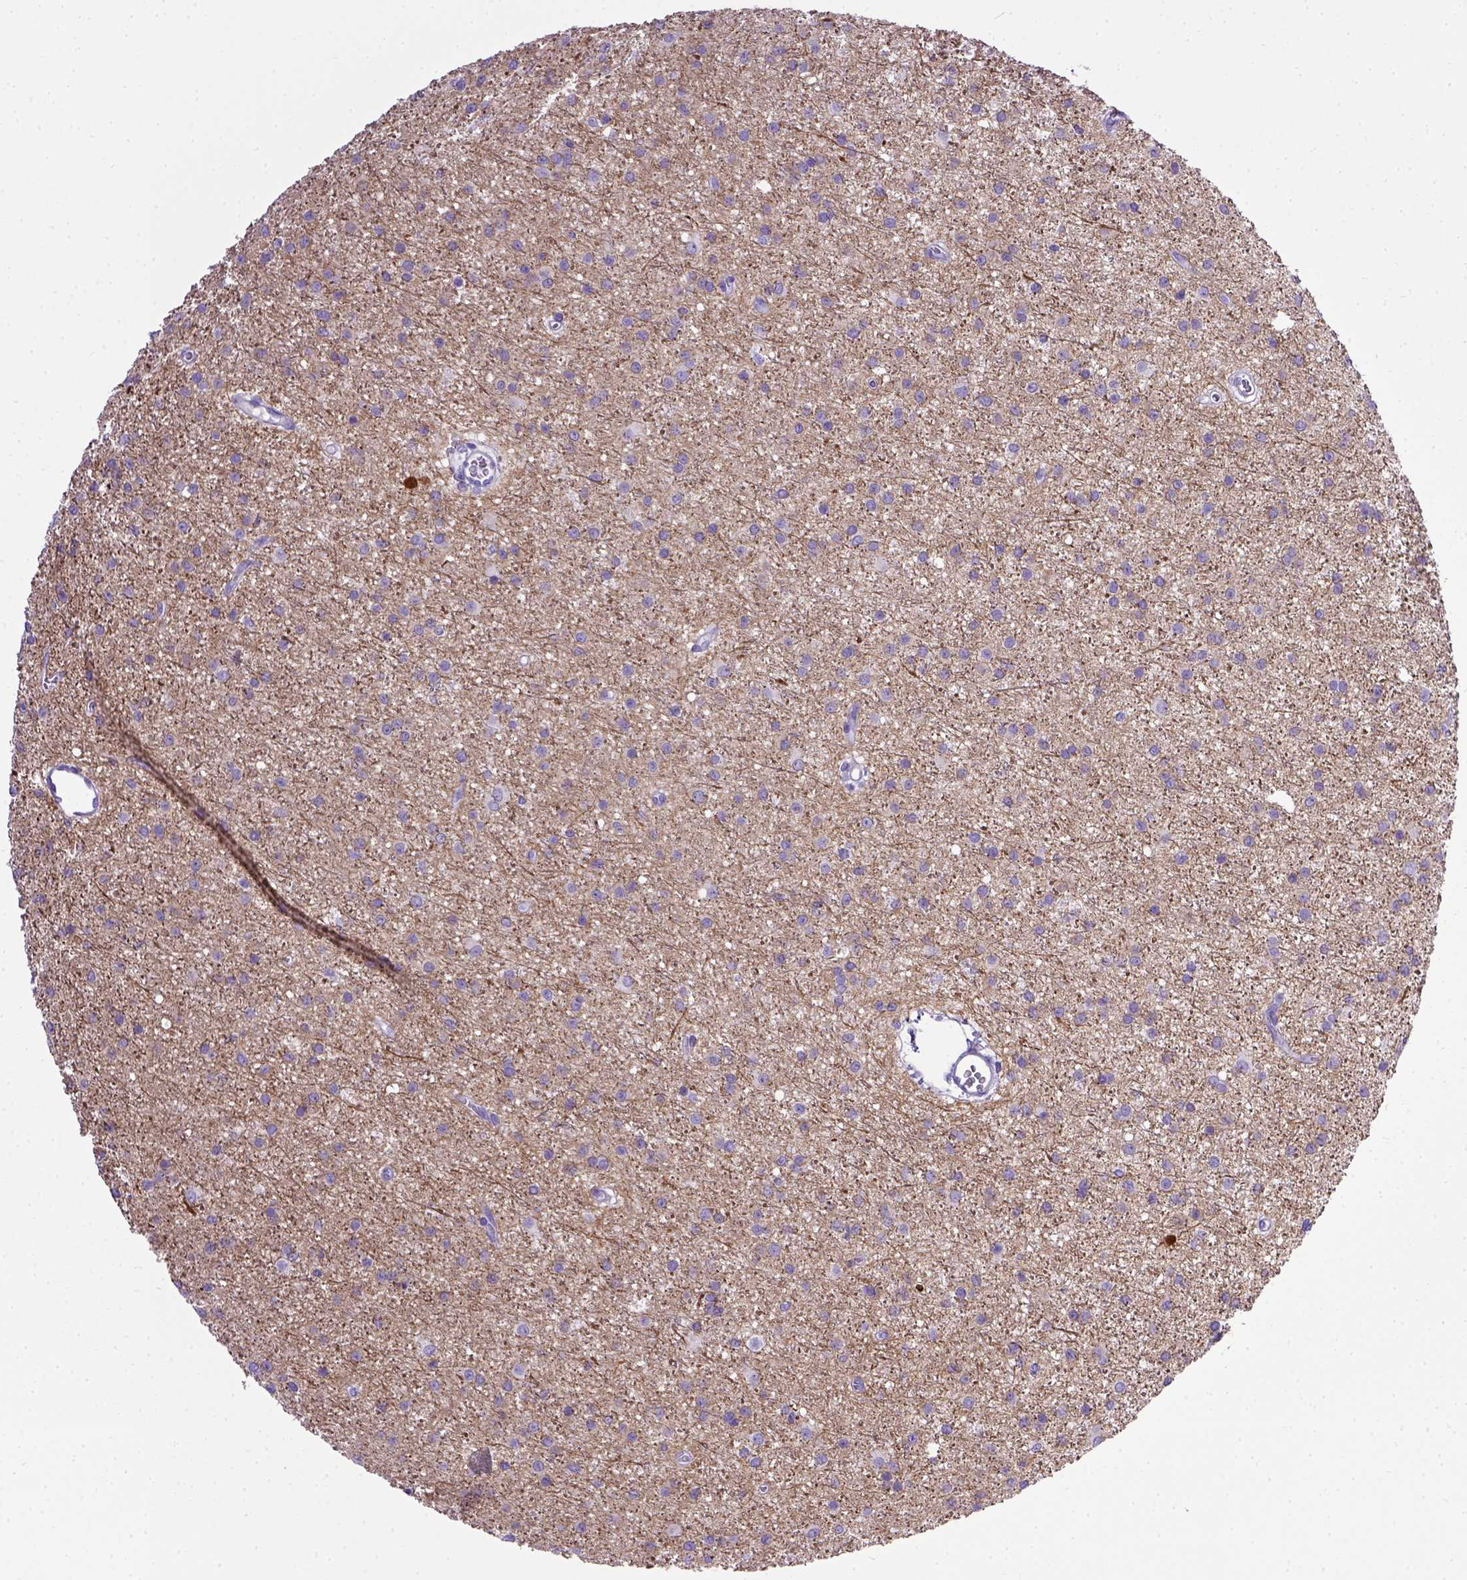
{"staining": {"intensity": "negative", "quantity": "none", "location": "none"}, "tissue": "glioma", "cell_type": "Tumor cells", "image_type": "cancer", "snomed": [{"axis": "morphology", "description": "Glioma, malignant, Low grade"}, {"axis": "topography", "description": "Brain"}], "caption": "This is an immunohistochemistry (IHC) histopathology image of human glioma. There is no expression in tumor cells.", "gene": "ADAM12", "patient": {"sex": "male", "age": 27}}